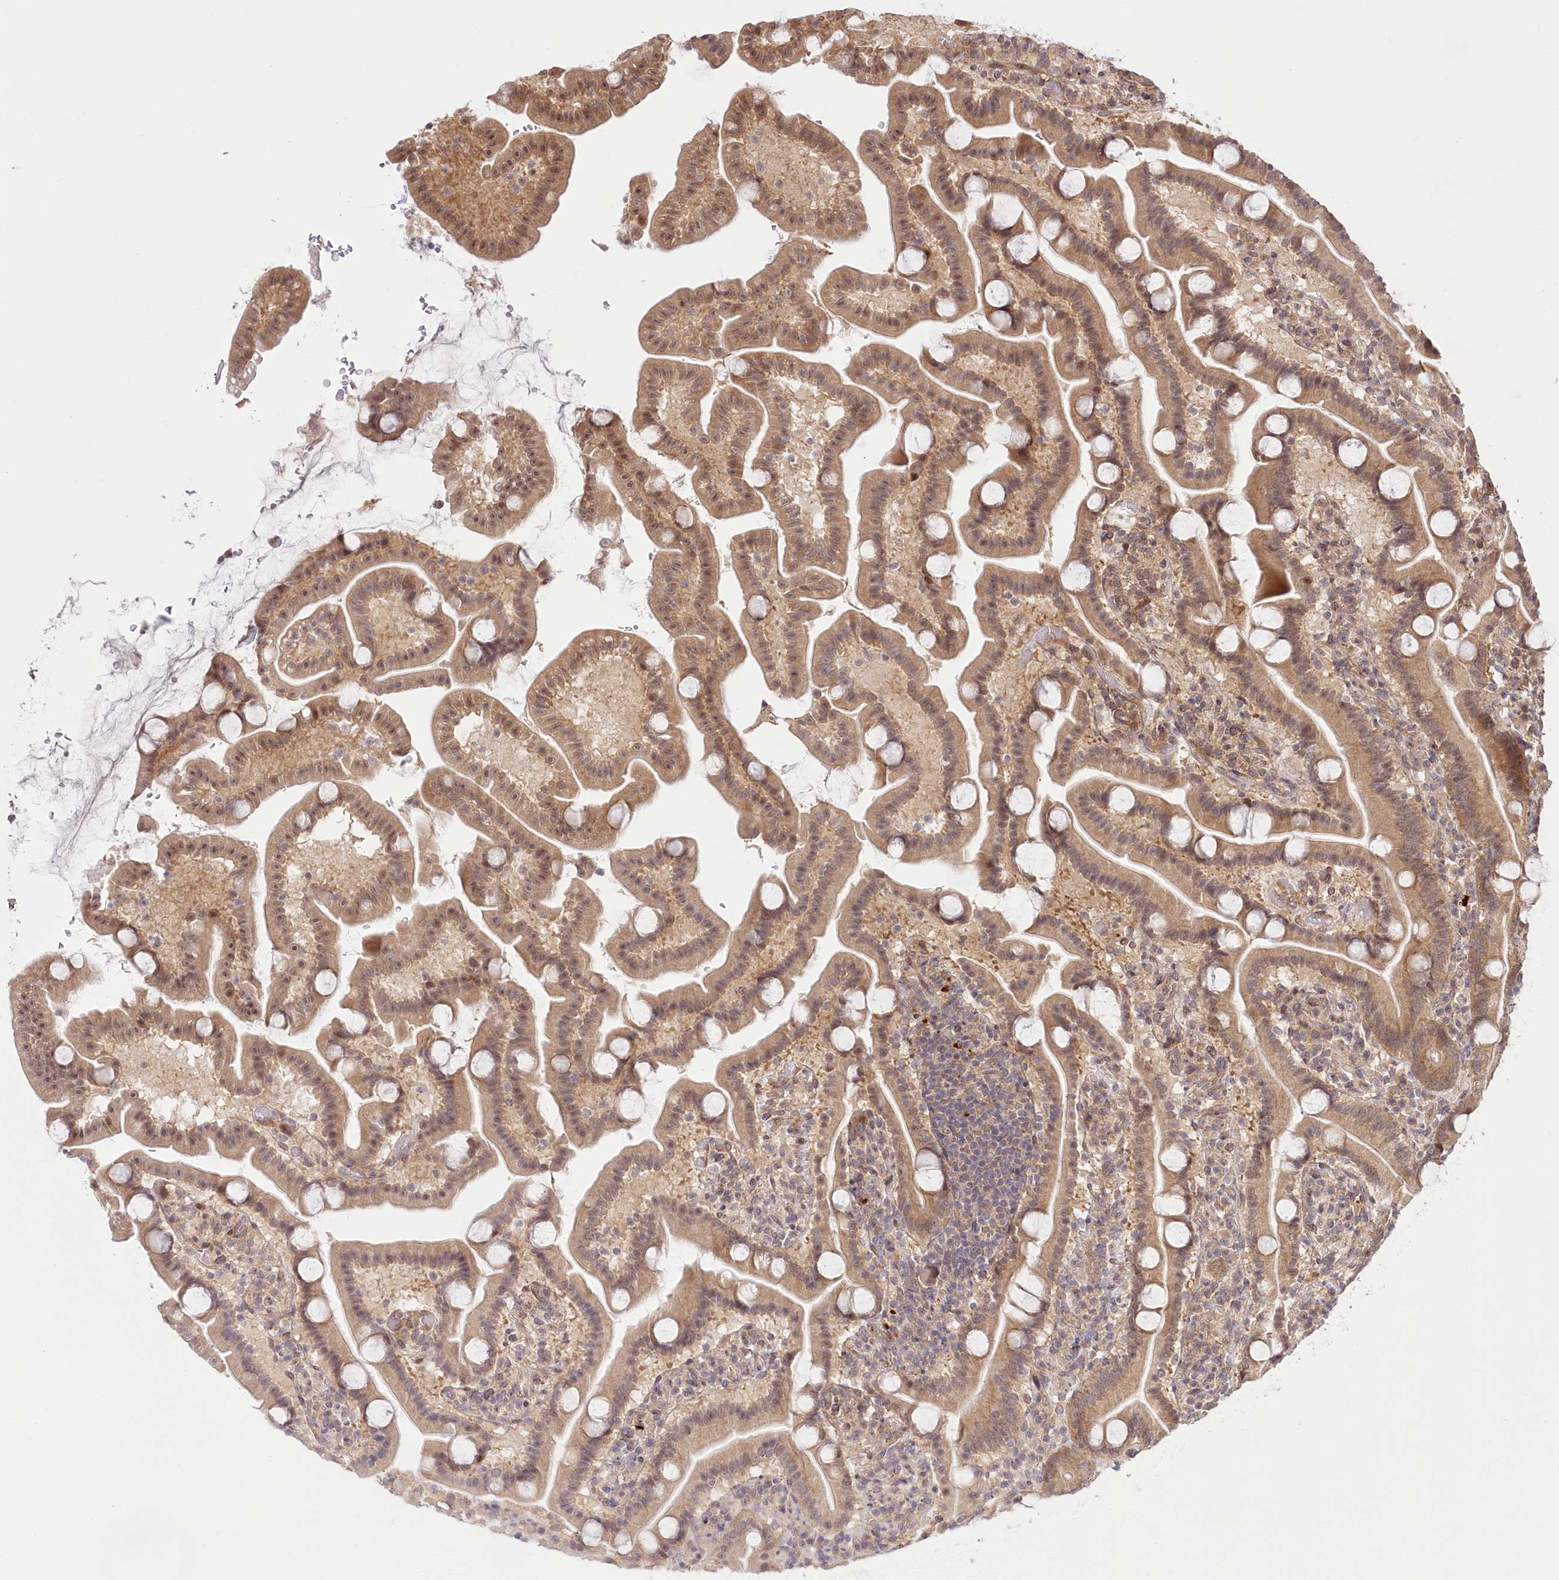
{"staining": {"intensity": "moderate", "quantity": ">75%", "location": "cytoplasmic/membranous,nuclear"}, "tissue": "duodenum", "cell_type": "Glandular cells", "image_type": "normal", "snomed": [{"axis": "morphology", "description": "Normal tissue, NOS"}, {"axis": "topography", "description": "Duodenum"}], "caption": "IHC image of benign duodenum: human duodenum stained using immunohistochemistry (IHC) shows medium levels of moderate protein expression localized specifically in the cytoplasmic/membranous,nuclear of glandular cells, appearing as a cytoplasmic/membranous,nuclear brown color.", "gene": "CEP70", "patient": {"sex": "male", "age": 55}}